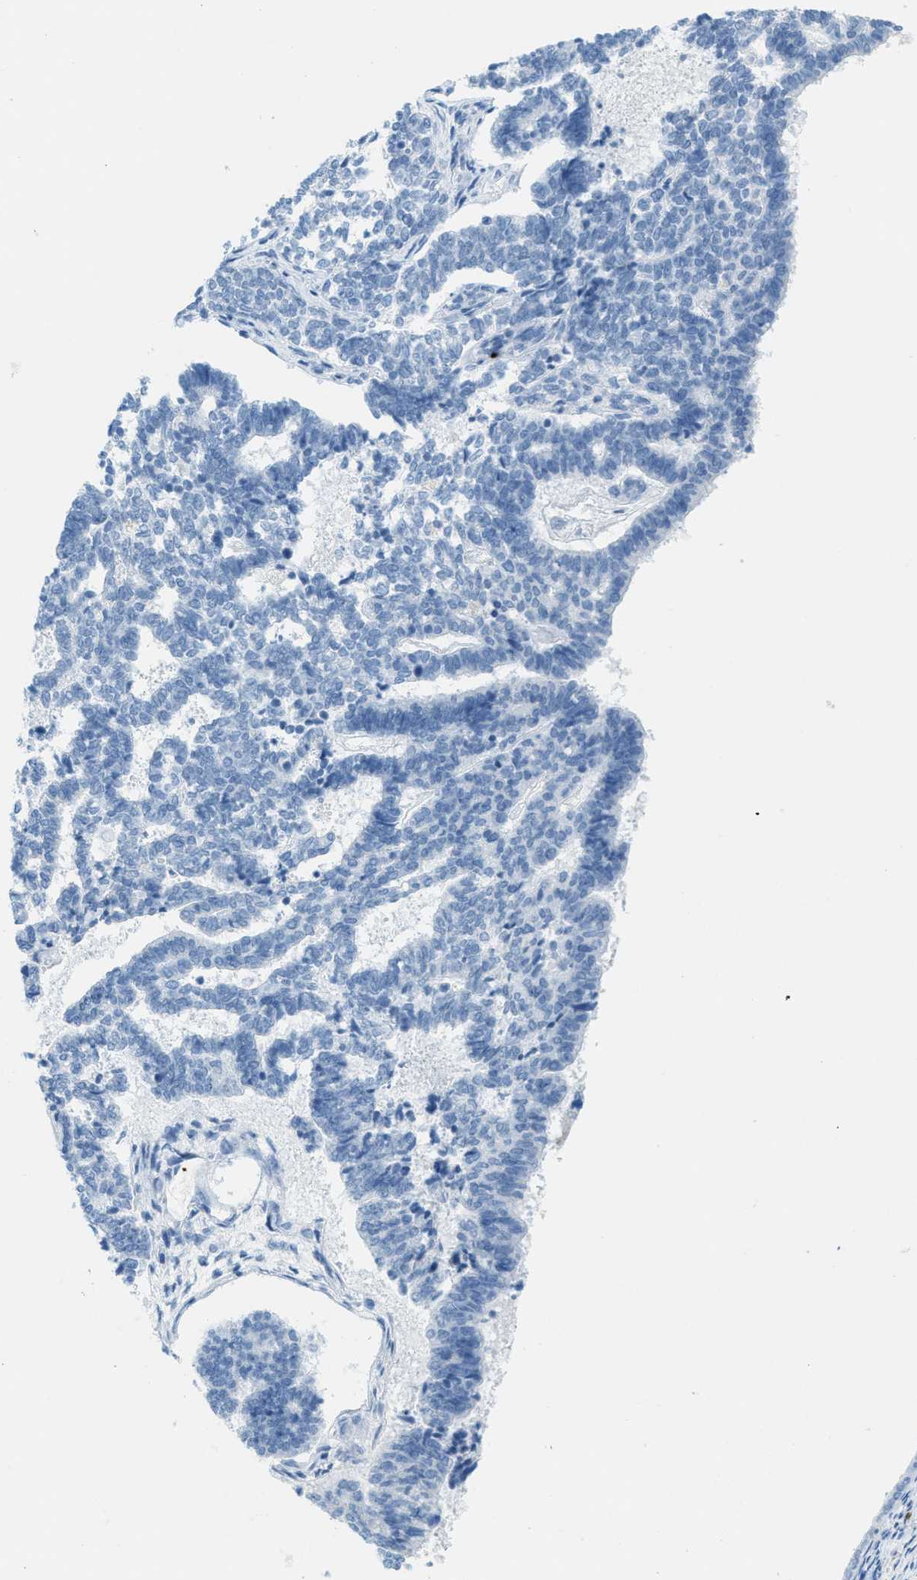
{"staining": {"intensity": "negative", "quantity": "none", "location": "none"}, "tissue": "endometrial cancer", "cell_type": "Tumor cells", "image_type": "cancer", "snomed": [{"axis": "morphology", "description": "Adenocarcinoma, NOS"}, {"axis": "topography", "description": "Endometrium"}], "caption": "The immunohistochemistry image has no significant positivity in tumor cells of adenocarcinoma (endometrial) tissue.", "gene": "PPBP", "patient": {"sex": "female", "age": 70}}